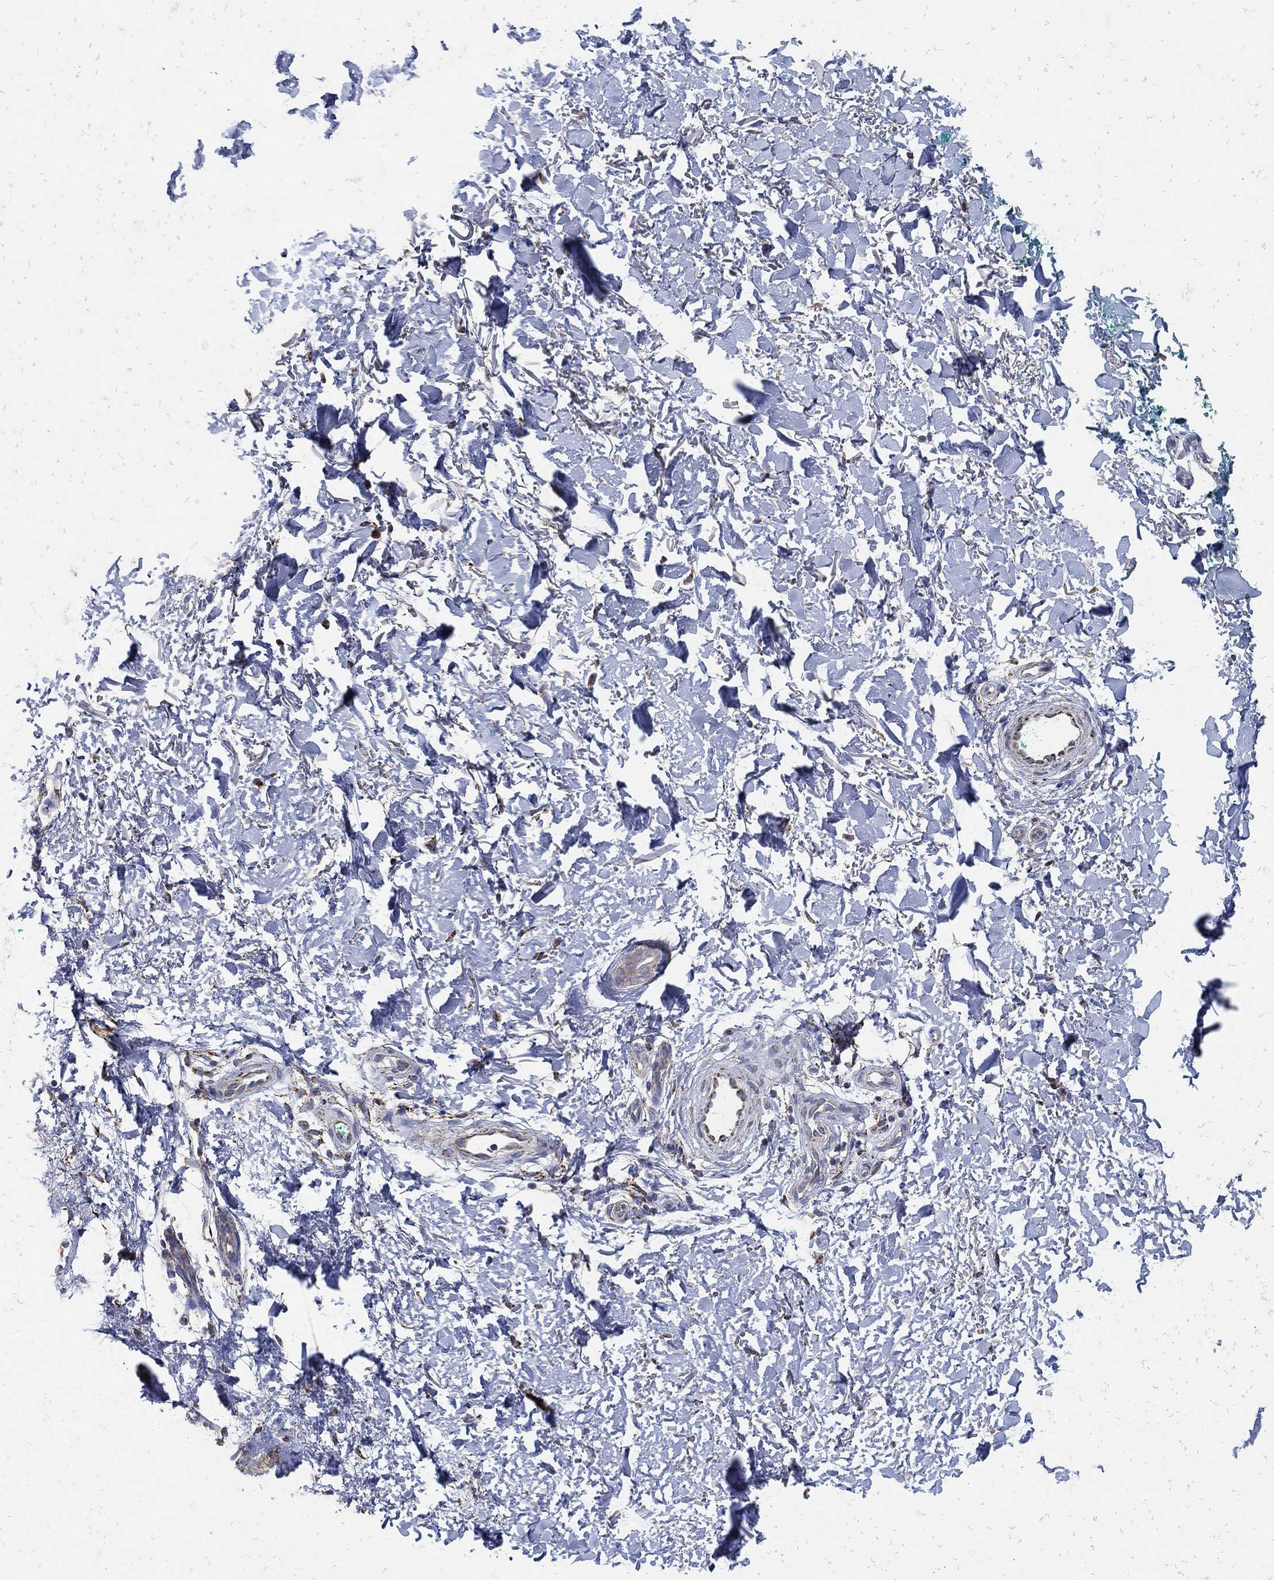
{"staining": {"intensity": "strong", "quantity": "<25%", "location": "cytoplasmic/membranous"}, "tissue": "skin", "cell_type": "Fibroblasts", "image_type": "normal", "snomed": [{"axis": "morphology", "description": "Normal tissue, NOS"}, {"axis": "morphology", "description": "Inflammation, NOS"}, {"axis": "morphology", "description": "Fibrosis, NOS"}, {"axis": "topography", "description": "Skin"}], "caption": "Immunohistochemical staining of normal human skin reveals medium levels of strong cytoplasmic/membranous expression in approximately <25% of fibroblasts.", "gene": "PNPLA2", "patient": {"sex": "male", "age": 71}}